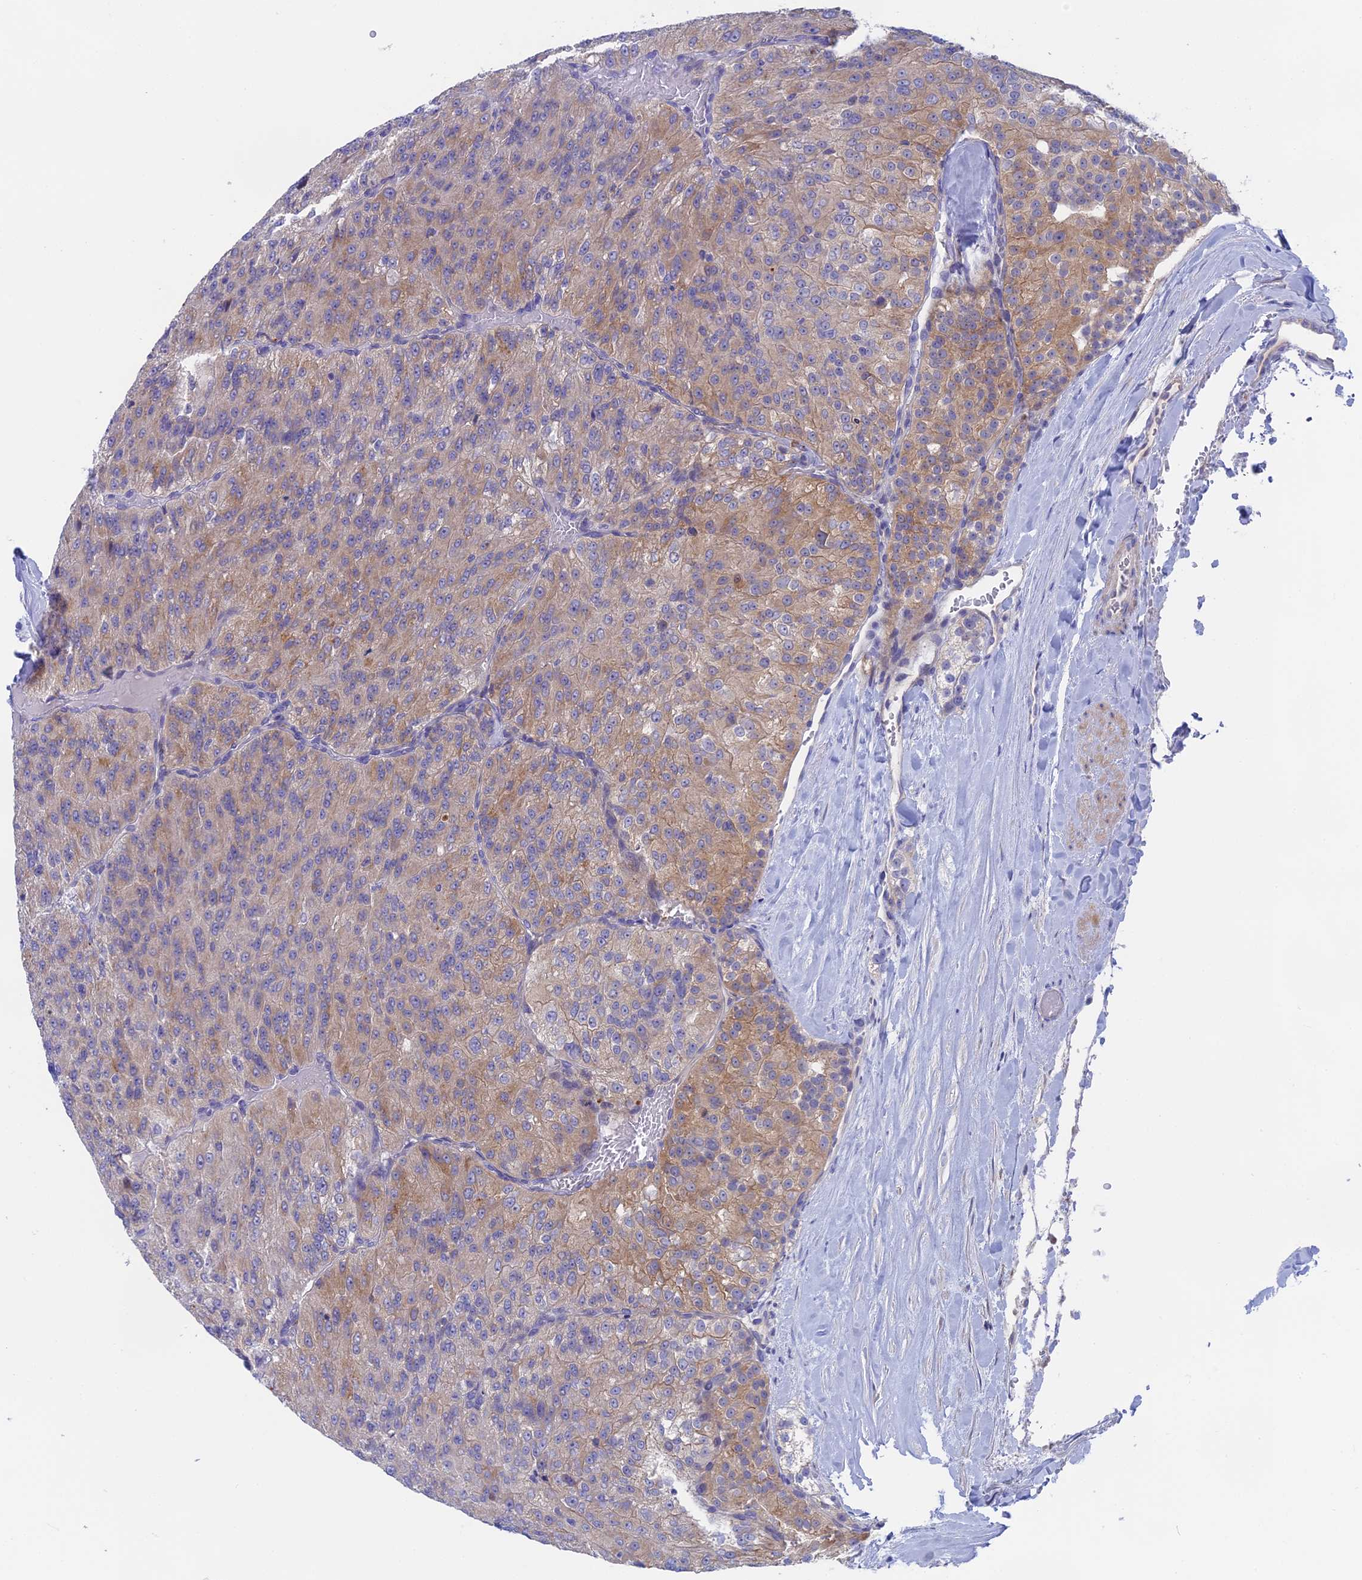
{"staining": {"intensity": "moderate", "quantity": "25%-75%", "location": "cytoplasmic/membranous"}, "tissue": "renal cancer", "cell_type": "Tumor cells", "image_type": "cancer", "snomed": [{"axis": "morphology", "description": "Adenocarcinoma, NOS"}, {"axis": "topography", "description": "Kidney"}], "caption": "Human renal cancer stained with a protein marker exhibits moderate staining in tumor cells.", "gene": "GLB1L", "patient": {"sex": "female", "age": 63}}